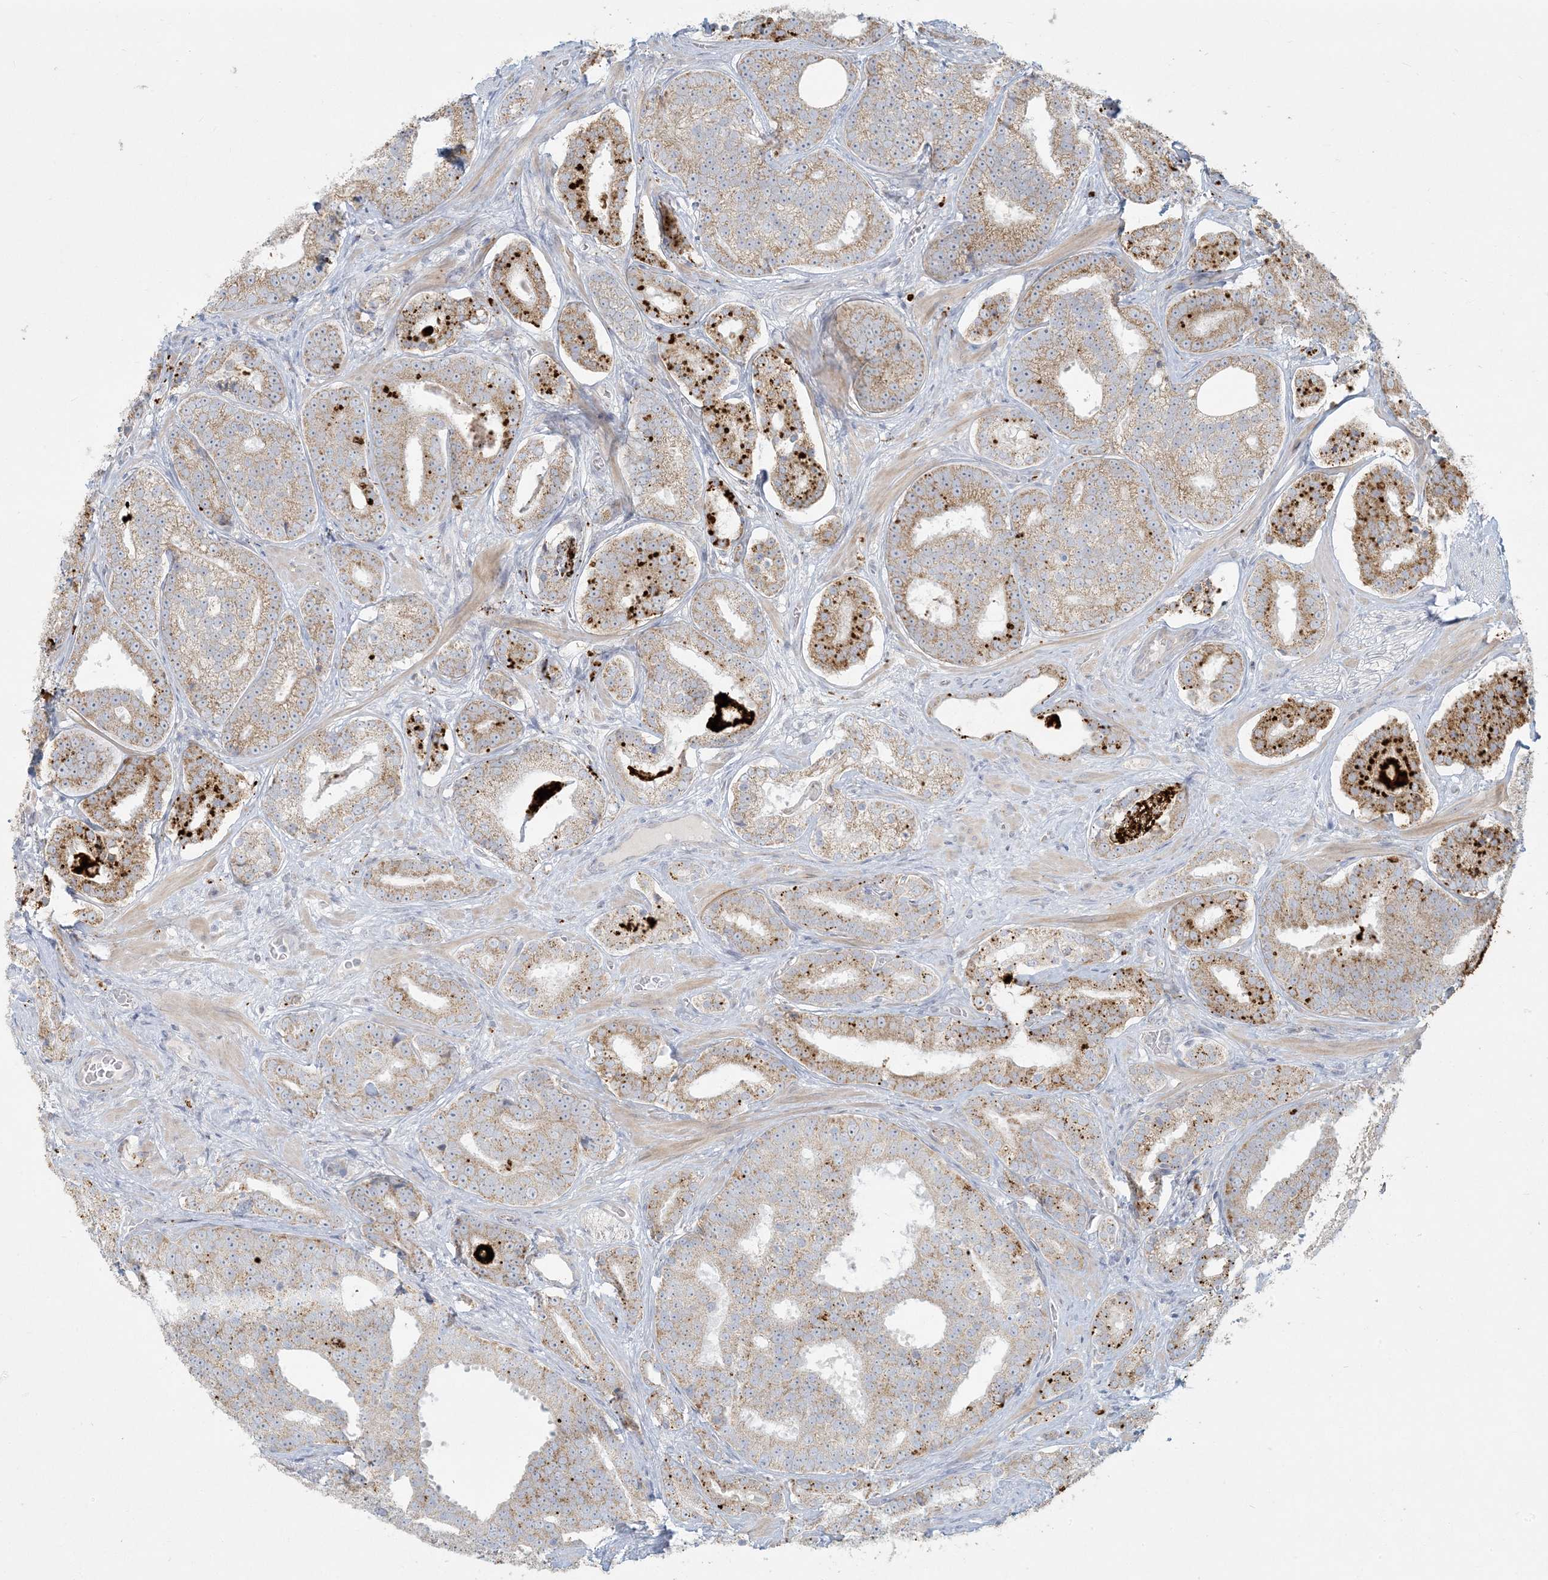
{"staining": {"intensity": "strong", "quantity": "25%-75%", "location": "cytoplasmic/membranous"}, "tissue": "prostate cancer", "cell_type": "Tumor cells", "image_type": "cancer", "snomed": [{"axis": "morphology", "description": "Adenocarcinoma, High grade"}, {"axis": "topography", "description": "Prostate"}], "caption": "Human prostate cancer stained with a brown dye demonstrates strong cytoplasmic/membranous positive staining in approximately 25%-75% of tumor cells.", "gene": "MCAT", "patient": {"sex": "male", "age": 60}}